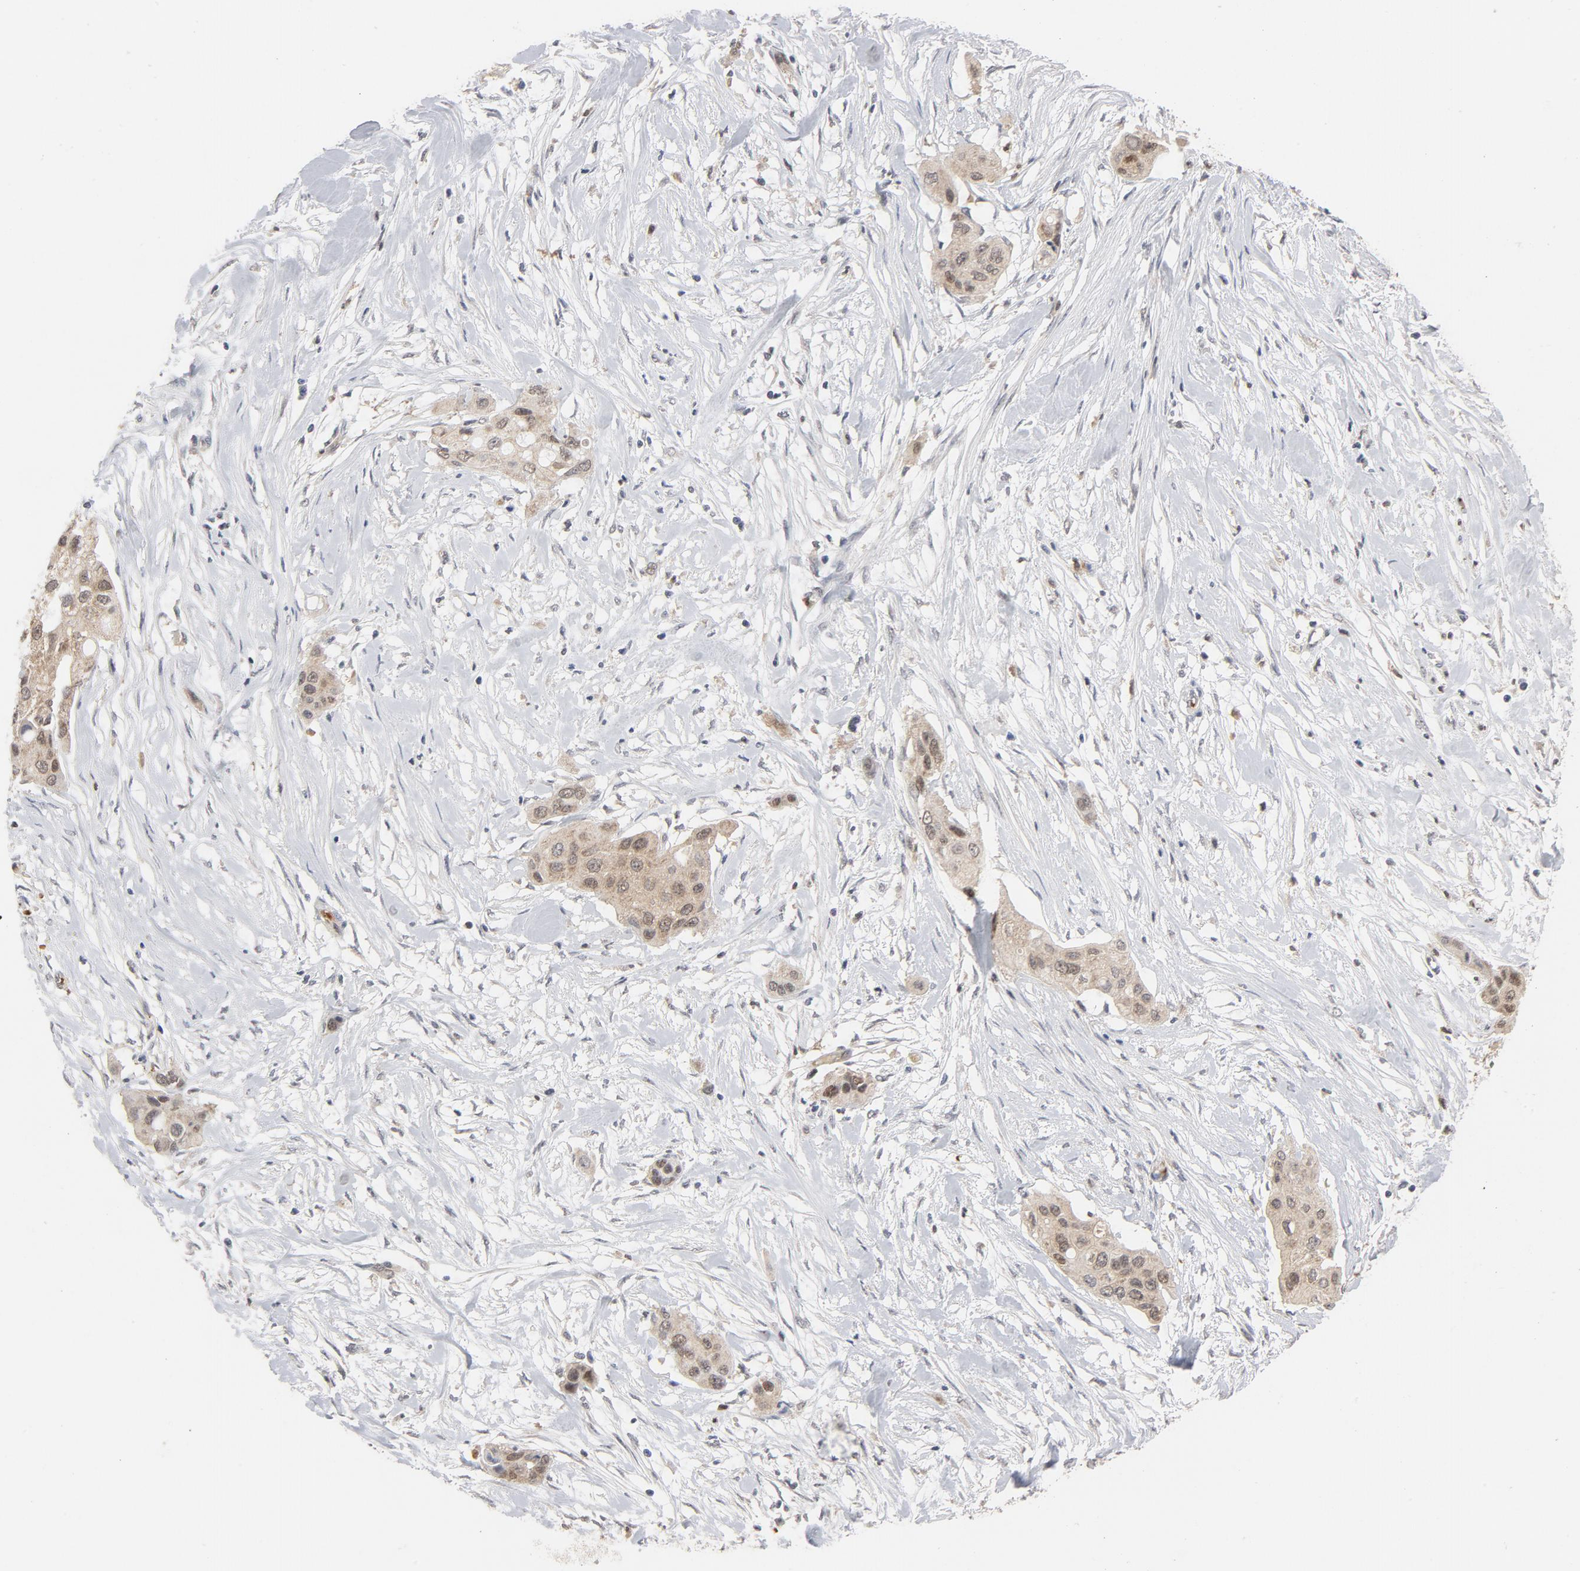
{"staining": {"intensity": "moderate", "quantity": ">75%", "location": "cytoplasmic/membranous,nuclear"}, "tissue": "pancreatic cancer", "cell_type": "Tumor cells", "image_type": "cancer", "snomed": [{"axis": "morphology", "description": "Adenocarcinoma, NOS"}, {"axis": "topography", "description": "Pancreas"}], "caption": "Tumor cells exhibit medium levels of moderate cytoplasmic/membranous and nuclear positivity in about >75% of cells in pancreatic adenocarcinoma. The protein of interest is stained brown, and the nuclei are stained in blue (DAB (3,3'-diaminobenzidine) IHC with brightfield microscopy, high magnification).", "gene": "PRDX1", "patient": {"sex": "female", "age": 60}}